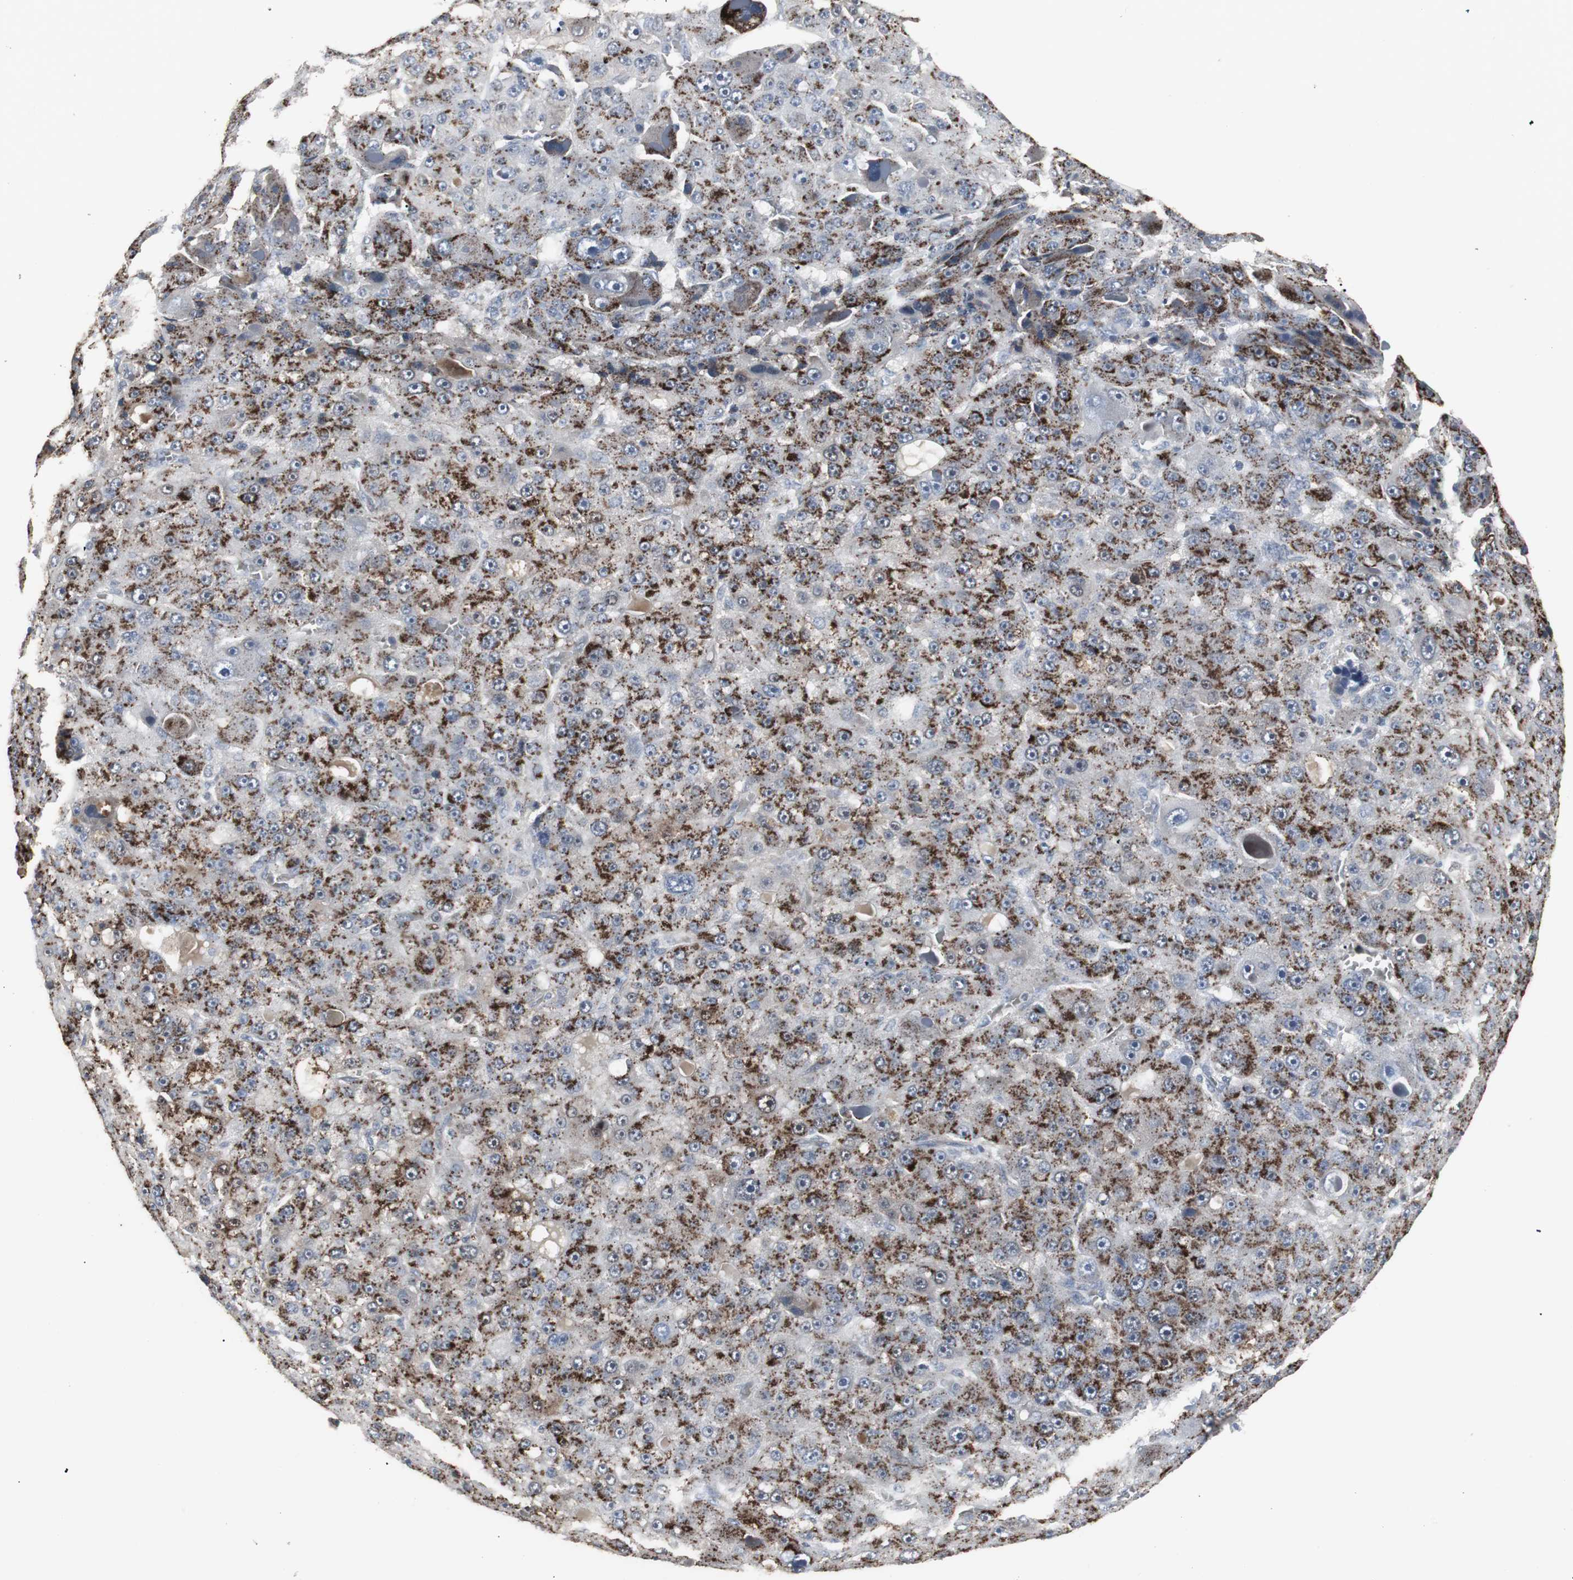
{"staining": {"intensity": "strong", "quantity": "25%-75%", "location": "cytoplasmic/membranous"}, "tissue": "liver cancer", "cell_type": "Tumor cells", "image_type": "cancer", "snomed": [{"axis": "morphology", "description": "Carcinoma, Hepatocellular, NOS"}, {"axis": "topography", "description": "Liver"}], "caption": "Protein expression analysis of liver cancer exhibits strong cytoplasmic/membranous positivity in approximately 25%-75% of tumor cells.", "gene": "ACAA1", "patient": {"sex": "male", "age": 76}}